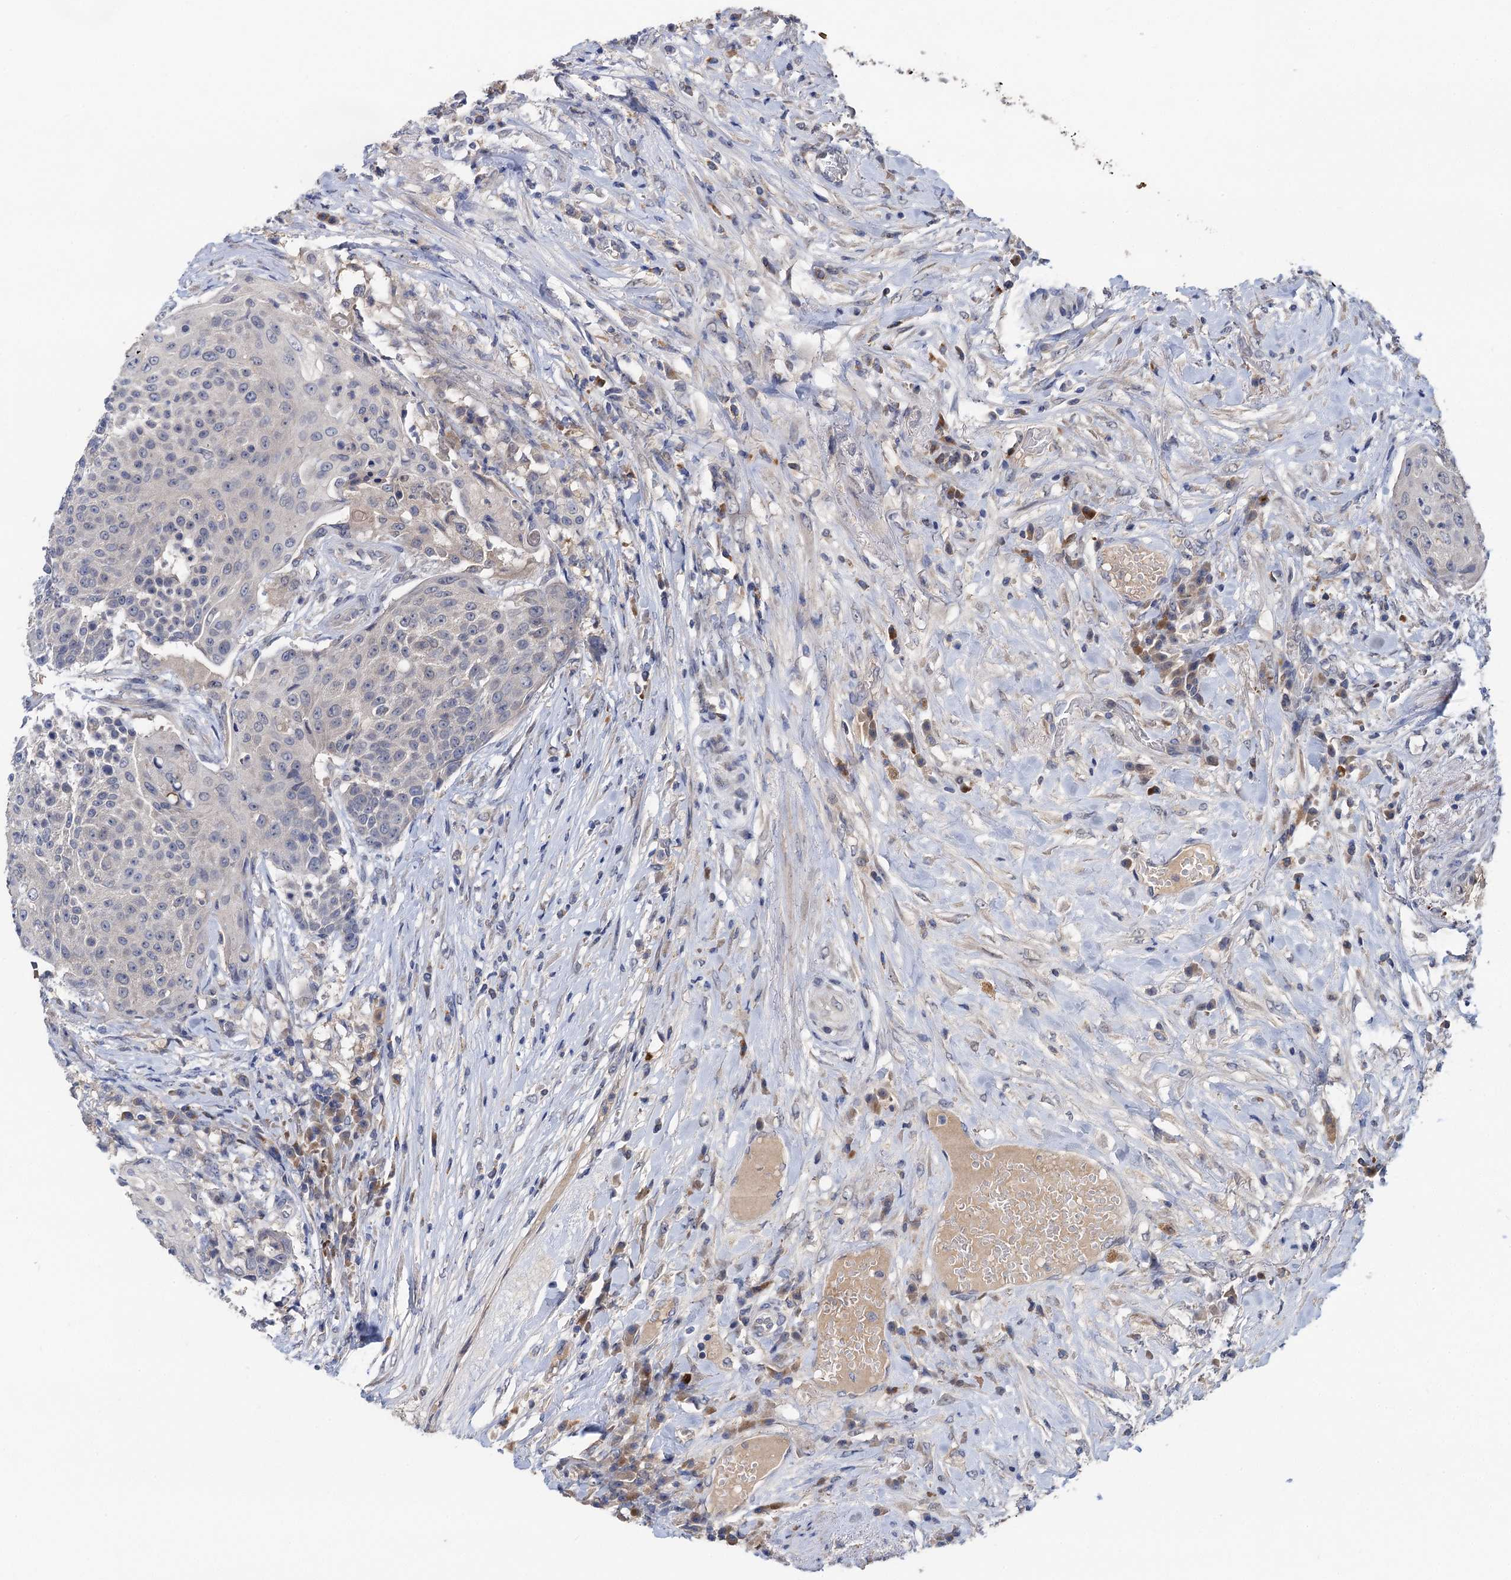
{"staining": {"intensity": "negative", "quantity": "none", "location": "none"}, "tissue": "urothelial cancer", "cell_type": "Tumor cells", "image_type": "cancer", "snomed": [{"axis": "morphology", "description": "Urothelial carcinoma, High grade"}, {"axis": "topography", "description": "Urinary bladder"}], "caption": "Tumor cells are negative for protein expression in human urothelial cancer.", "gene": "TMEM39B", "patient": {"sex": "female", "age": 63}}